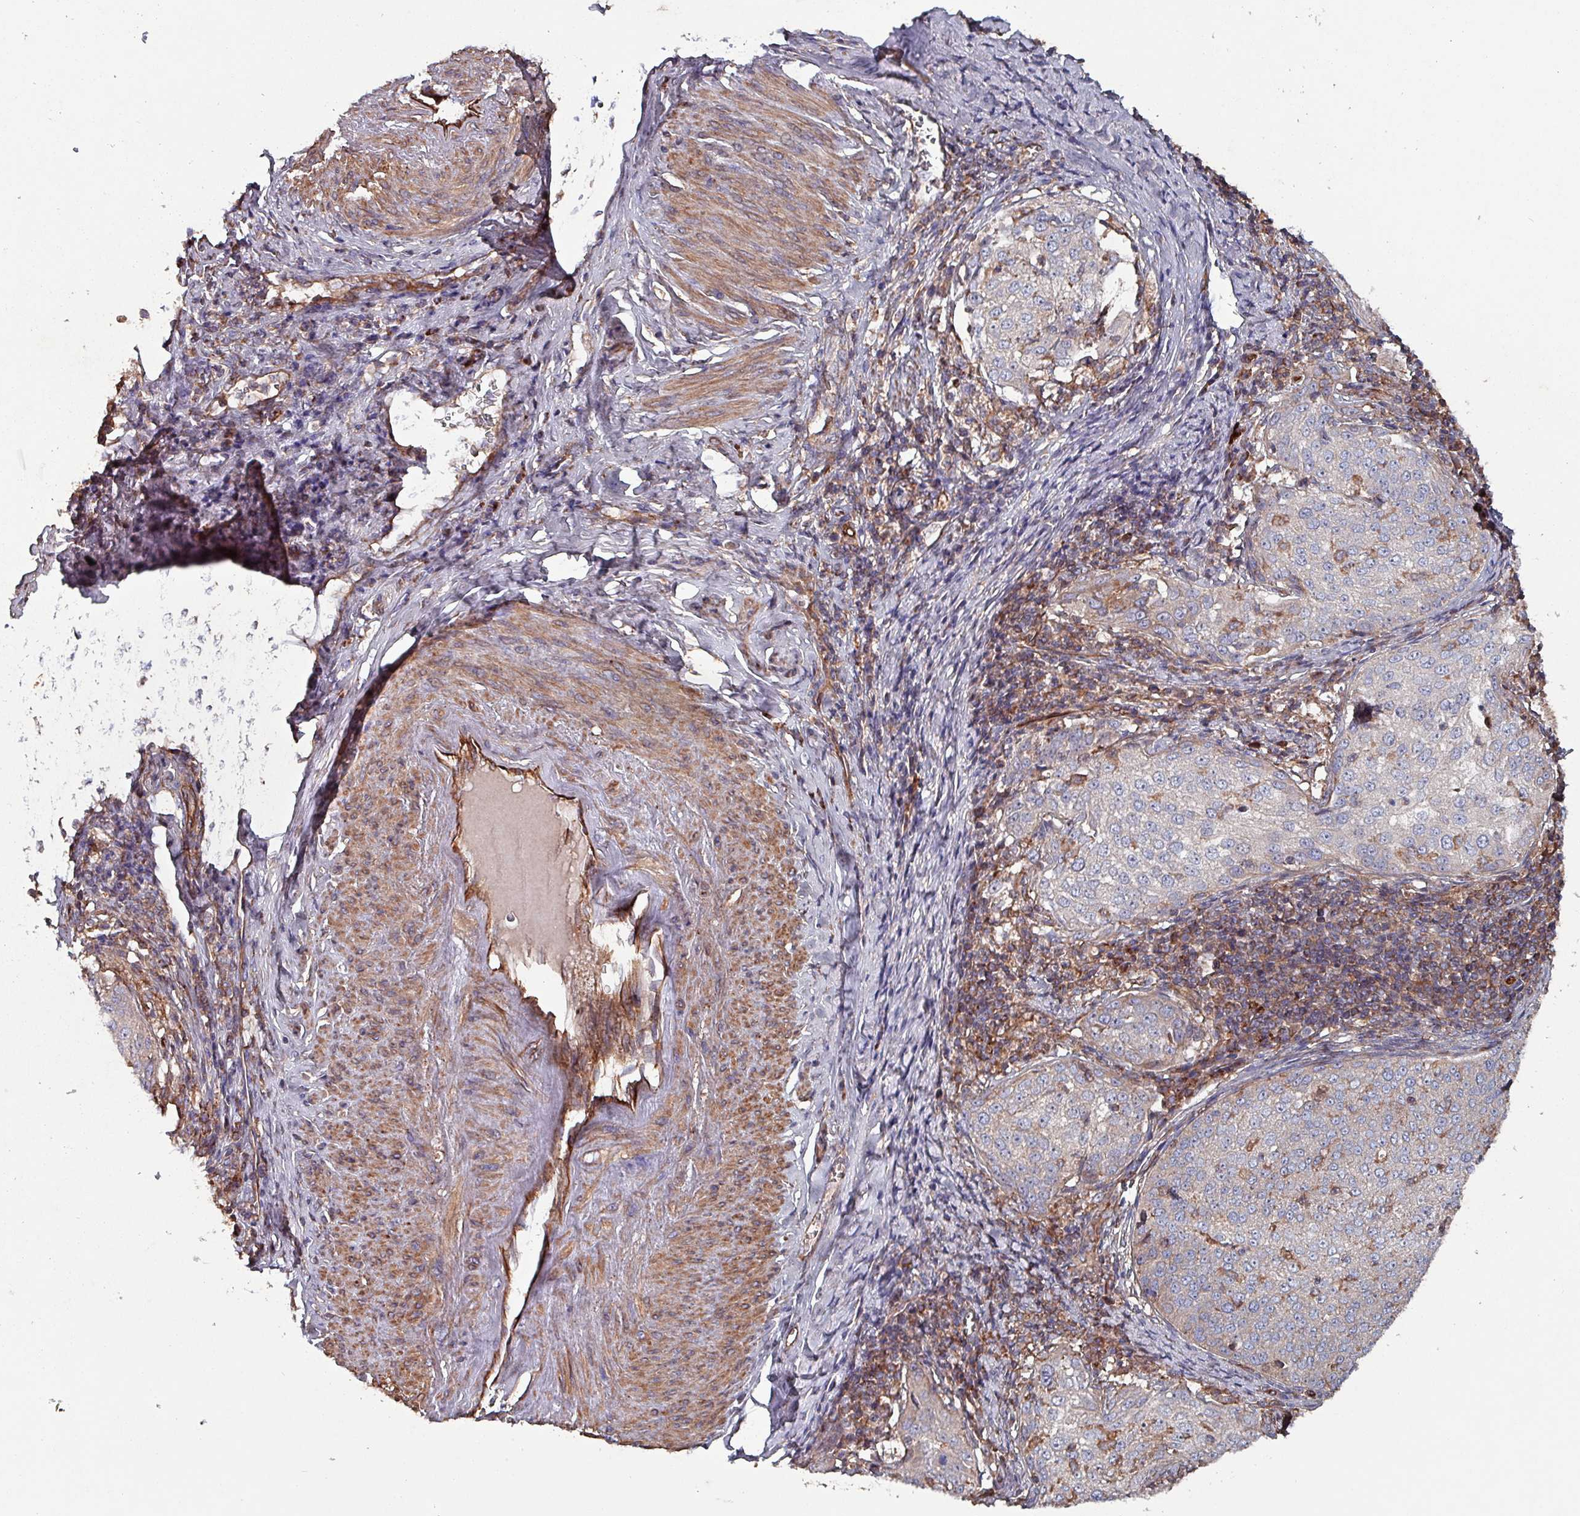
{"staining": {"intensity": "moderate", "quantity": "<25%", "location": "cytoplasmic/membranous"}, "tissue": "cervical cancer", "cell_type": "Tumor cells", "image_type": "cancer", "snomed": [{"axis": "morphology", "description": "Squamous cell carcinoma, NOS"}, {"axis": "topography", "description": "Cervix"}], "caption": "Squamous cell carcinoma (cervical) tissue reveals moderate cytoplasmic/membranous positivity in approximately <25% of tumor cells, visualized by immunohistochemistry.", "gene": "ANO10", "patient": {"sex": "female", "age": 57}}